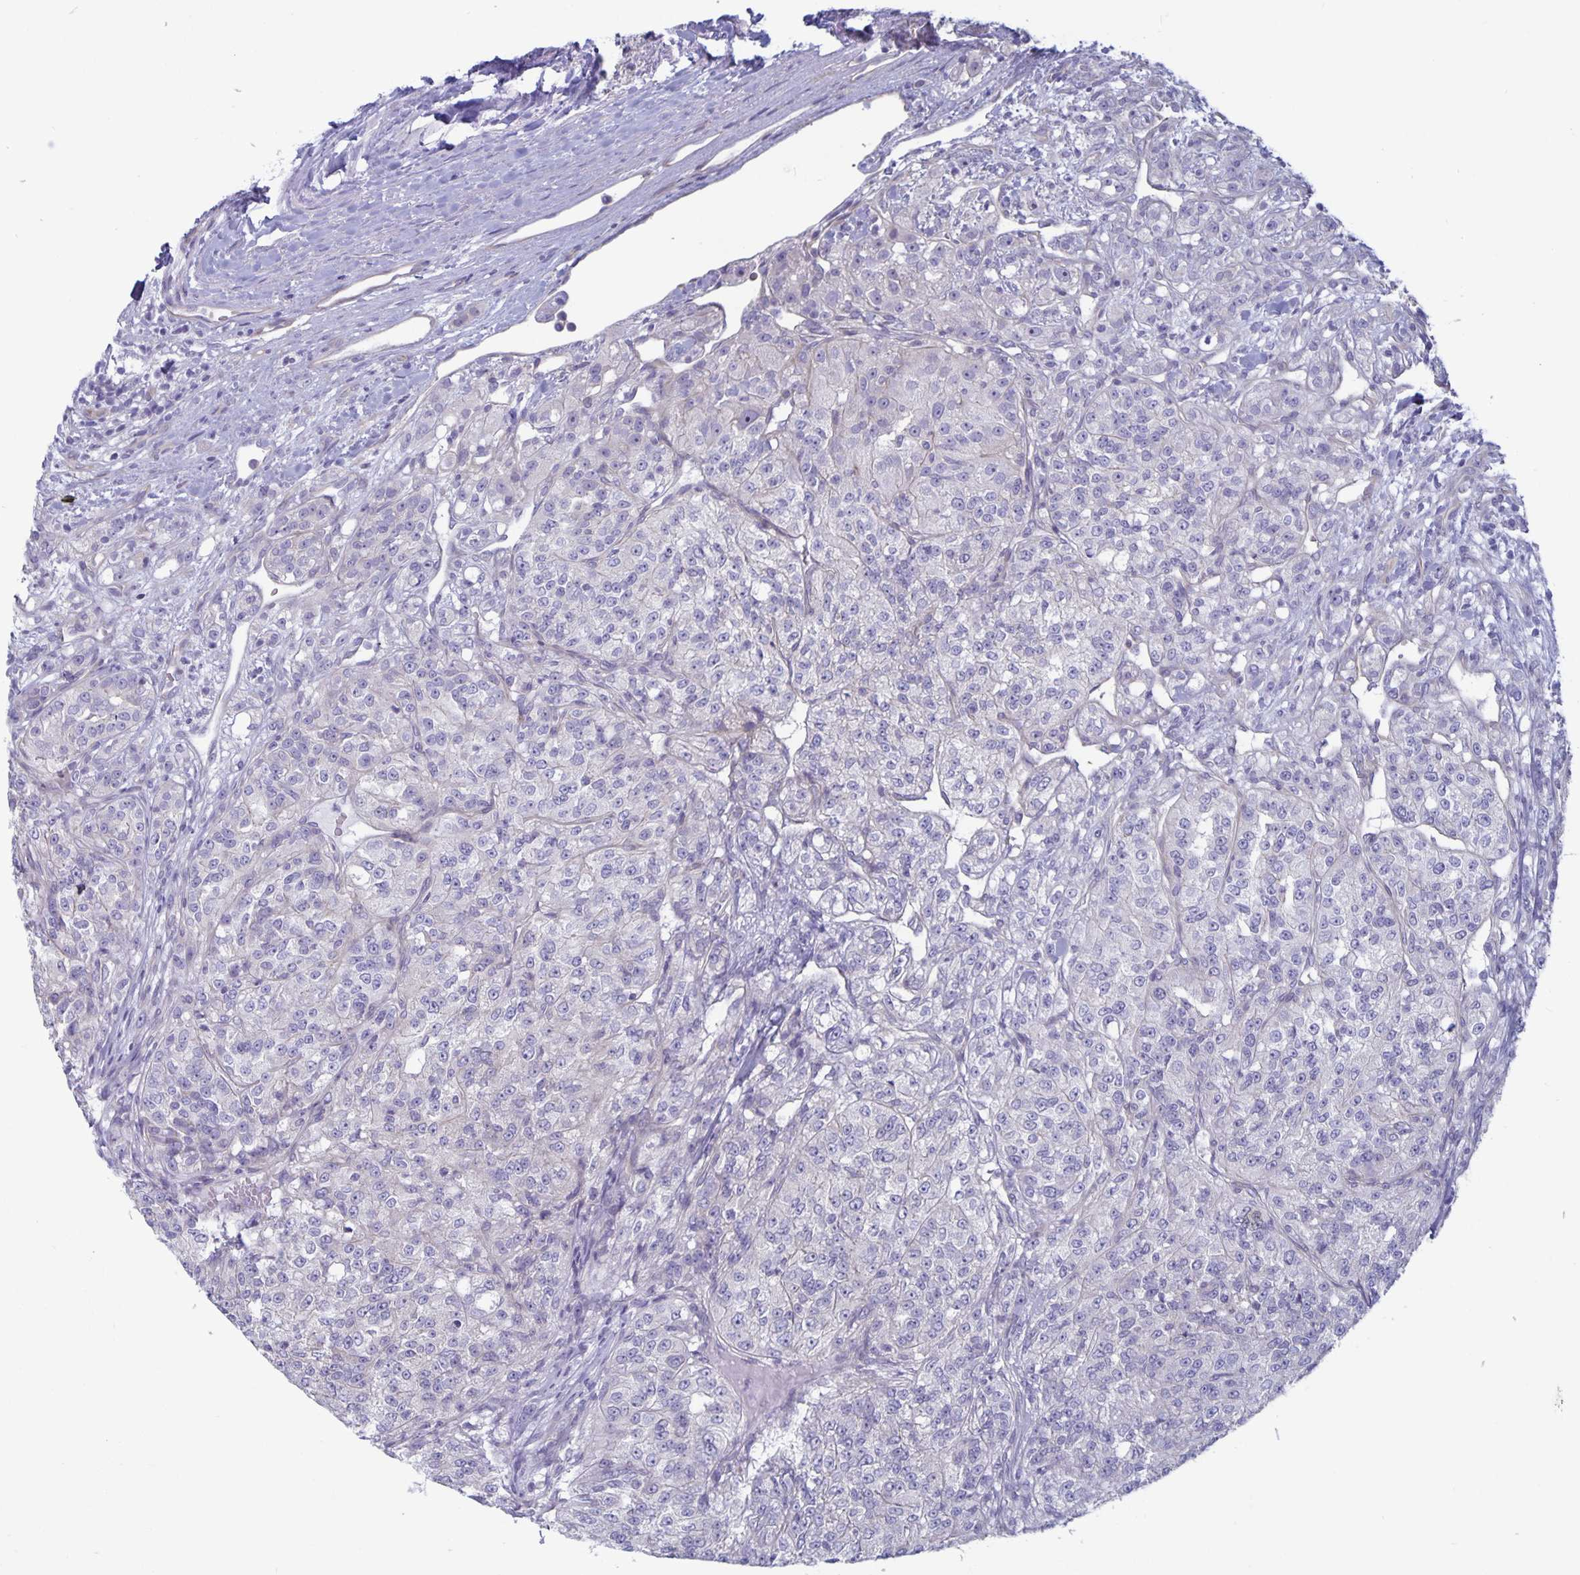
{"staining": {"intensity": "negative", "quantity": "none", "location": "none"}, "tissue": "renal cancer", "cell_type": "Tumor cells", "image_type": "cancer", "snomed": [{"axis": "morphology", "description": "Adenocarcinoma, NOS"}, {"axis": "topography", "description": "Kidney"}], "caption": "Tumor cells are negative for protein expression in human adenocarcinoma (renal).", "gene": "PLCB3", "patient": {"sex": "female", "age": 63}}